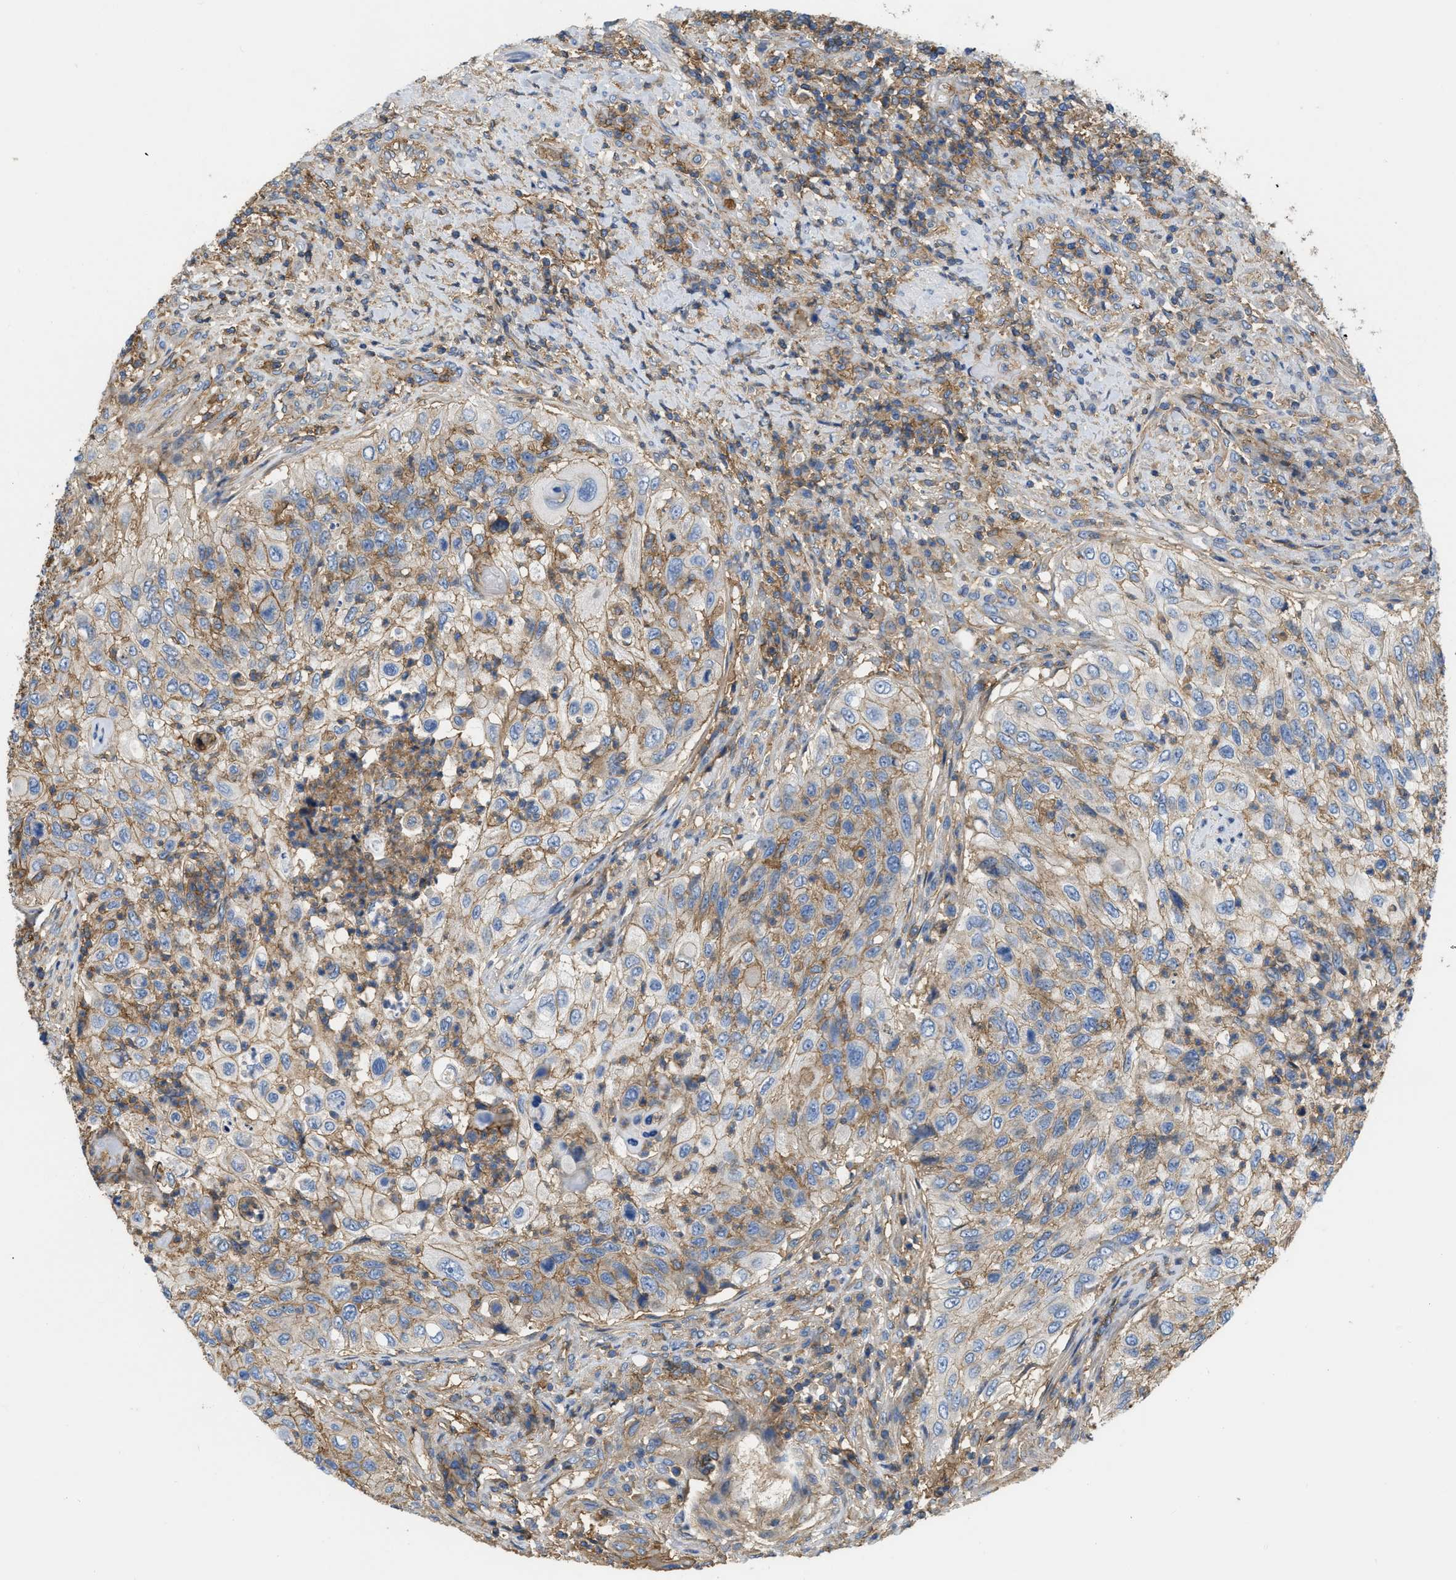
{"staining": {"intensity": "moderate", "quantity": ">75%", "location": "cytoplasmic/membranous"}, "tissue": "urothelial cancer", "cell_type": "Tumor cells", "image_type": "cancer", "snomed": [{"axis": "morphology", "description": "Urothelial carcinoma, High grade"}, {"axis": "topography", "description": "Urinary bladder"}], "caption": "Immunohistochemistry (IHC) (DAB) staining of human high-grade urothelial carcinoma shows moderate cytoplasmic/membranous protein positivity in about >75% of tumor cells. The protein is stained brown, and the nuclei are stained in blue (DAB IHC with brightfield microscopy, high magnification).", "gene": "GNB4", "patient": {"sex": "female", "age": 60}}